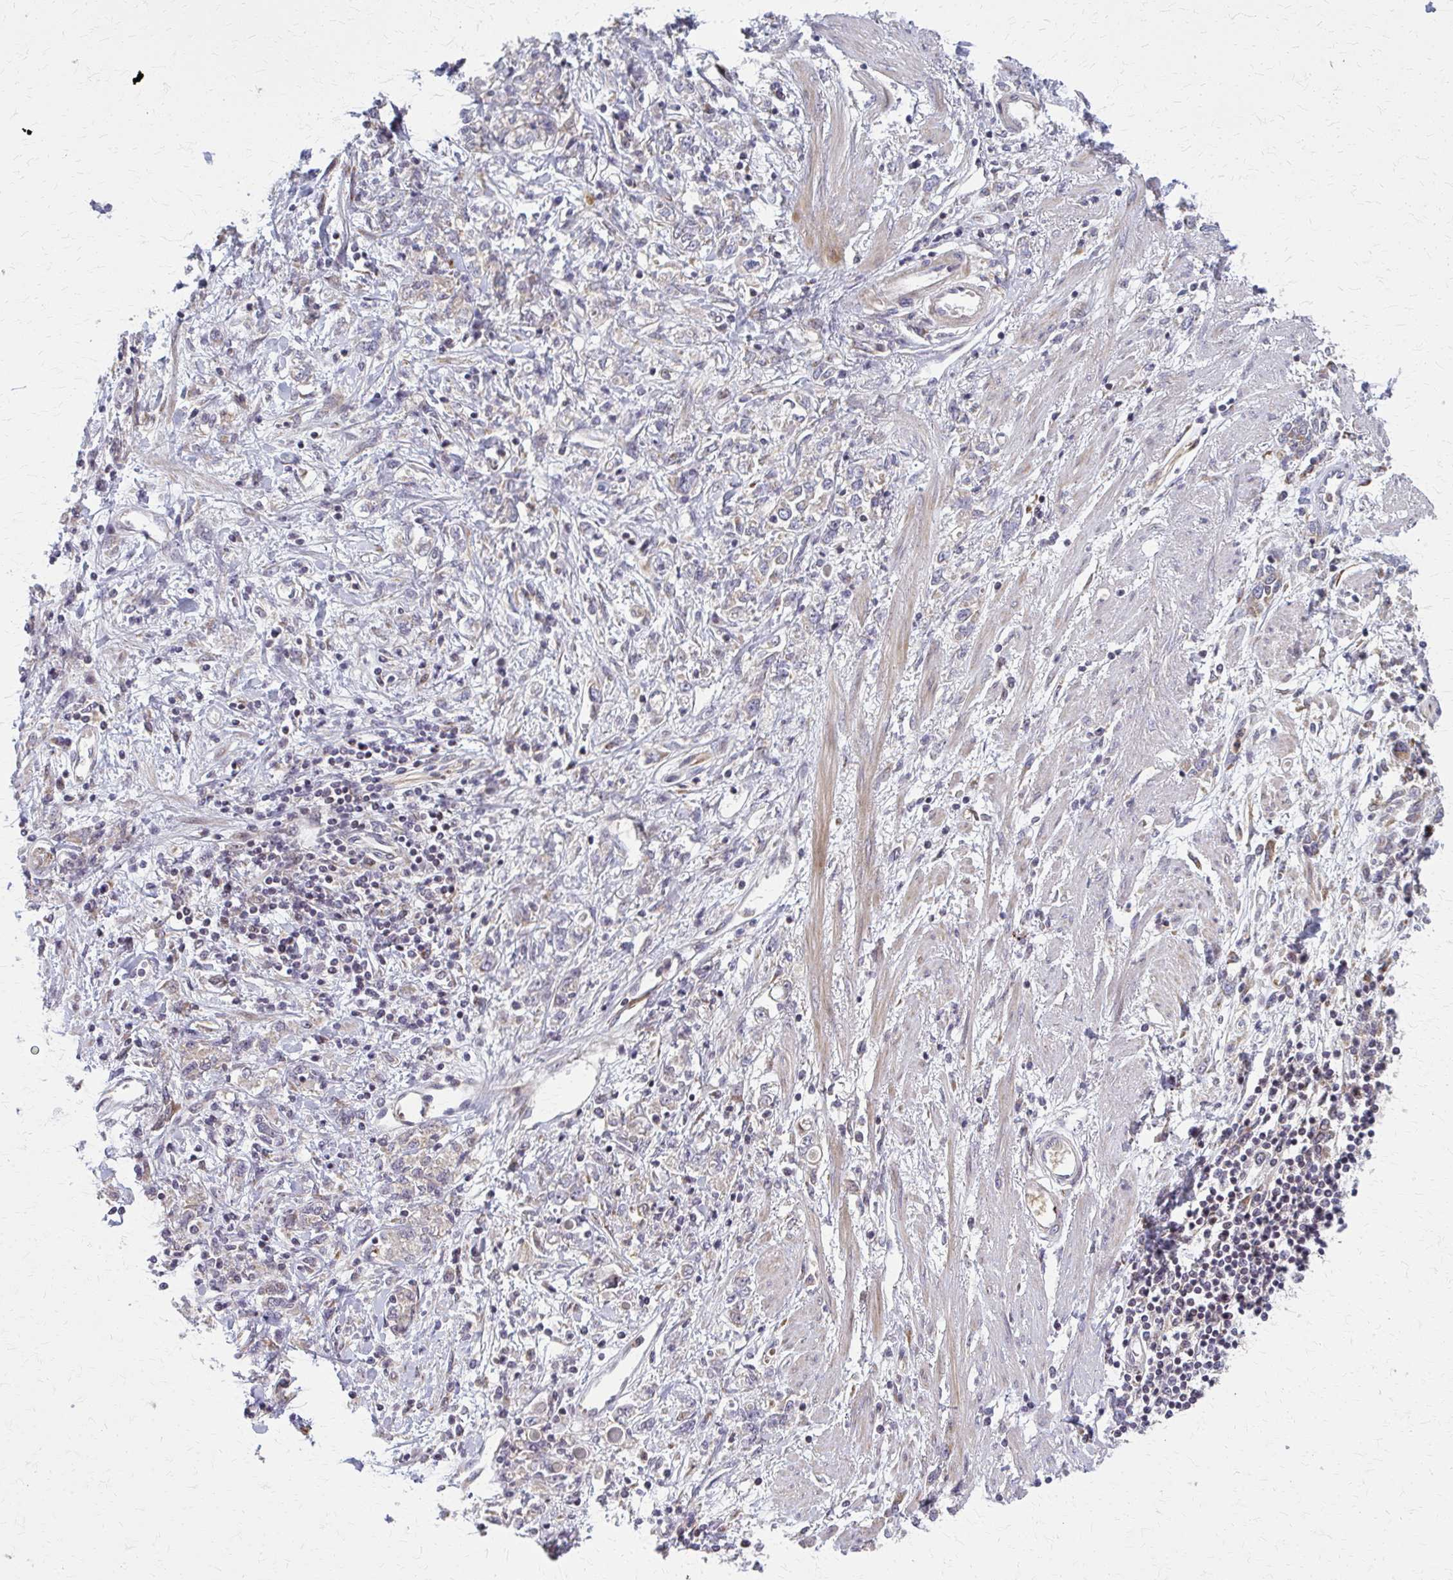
{"staining": {"intensity": "negative", "quantity": "none", "location": "none"}, "tissue": "stomach cancer", "cell_type": "Tumor cells", "image_type": "cancer", "snomed": [{"axis": "morphology", "description": "Adenocarcinoma, NOS"}, {"axis": "topography", "description": "Stomach"}], "caption": "The histopathology image exhibits no significant positivity in tumor cells of stomach cancer (adenocarcinoma).", "gene": "MCCC1", "patient": {"sex": "female", "age": 76}}